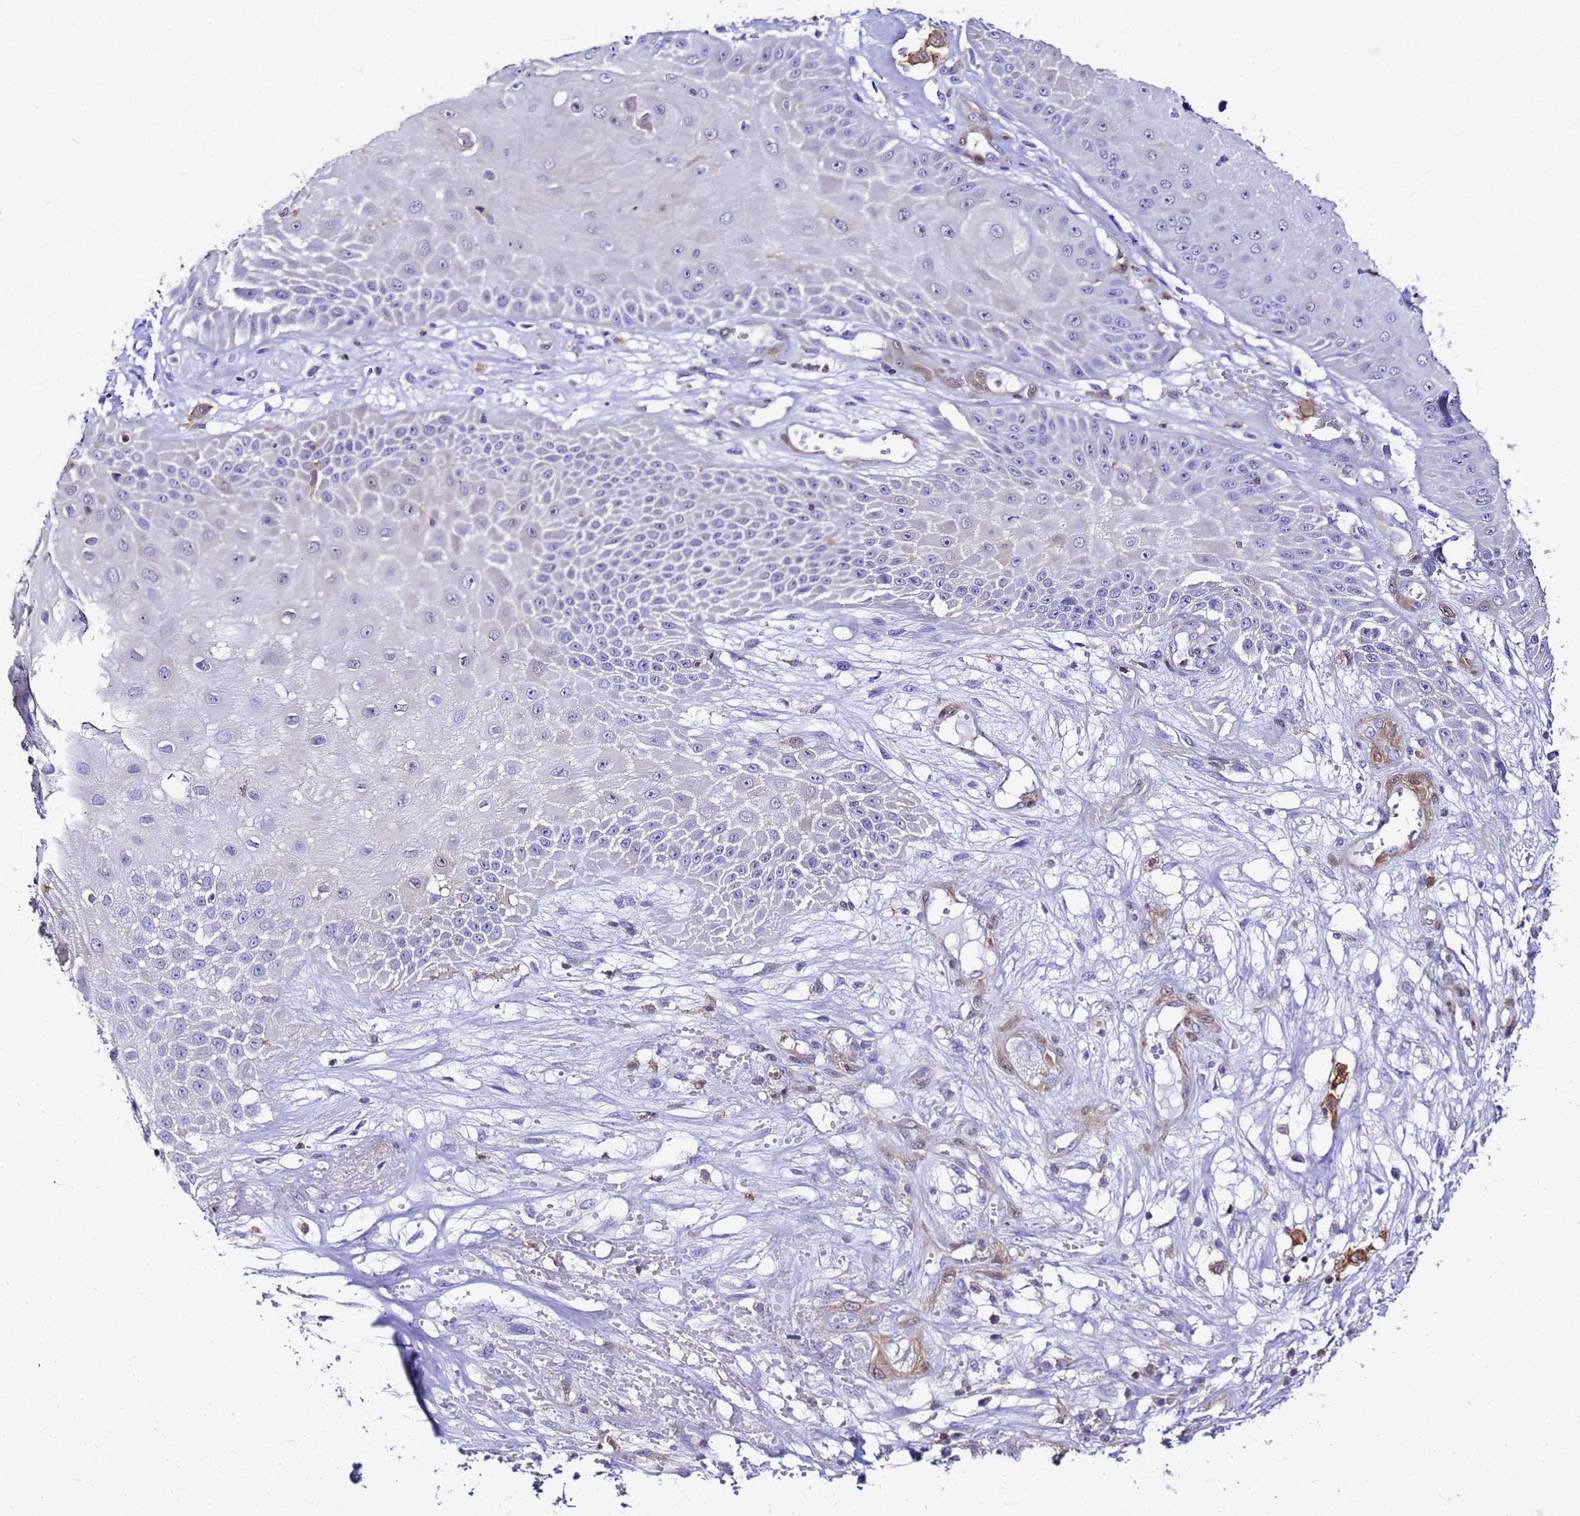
{"staining": {"intensity": "negative", "quantity": "none", "location": "none"}, "tissue": "skin cancer", "cell_type": "Tumor cells", "image_type": "cancer", "snomed": [{"axis": "morphology", "description": "Squamous cell carcinoma, NOS"}, {"axis": "topography", "description": "Skin"}], "caption": "IHC micrograph of skin cancer (squamous cell carcinoma) stained for a protein (brown), which shows no staining in tumor cells.", "gene": "DBNDD2", "patient": {"sex": "male", "age": 70}}